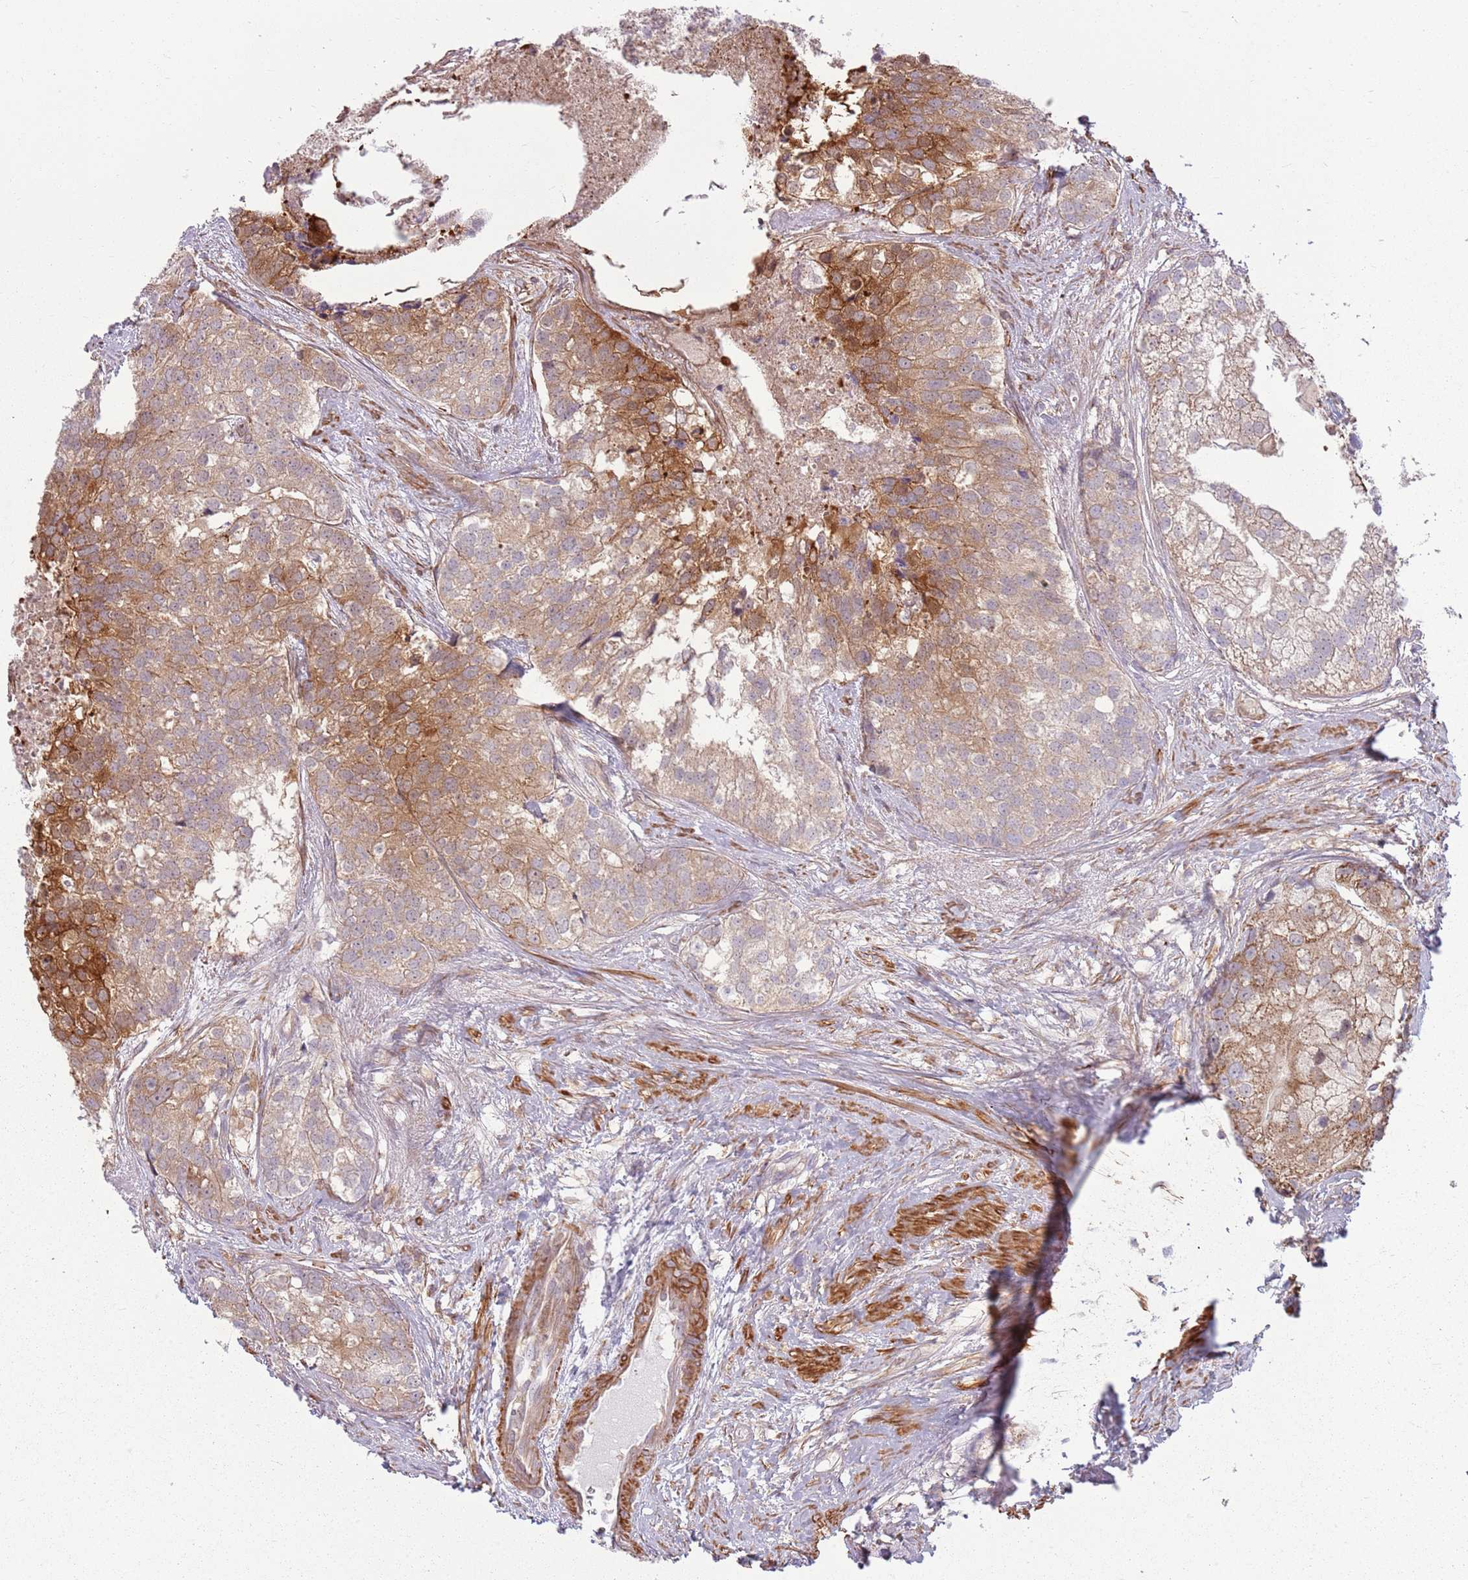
{"staining": {"intensity": "moderate", "quantity": "25%-75%", "location": "cytoplasmic/membranous"}, "tissue": "prostate cancer", "cell_type": "Tumor cells", "image_type": "cancer", "snomed": [{"axis": "morphology", "description": "Adenocarcinoma, High grade"}, {"axis": "topography", "description": "Prostate"}], "caption": "Prostate high-grade adenocarcinoma tissue reveals moderate cytoplasmic/membranous positivity in about 25%-75% of tumor cells", "gene": "RPL21", "patient": {"sex": "male", "age": 62}}